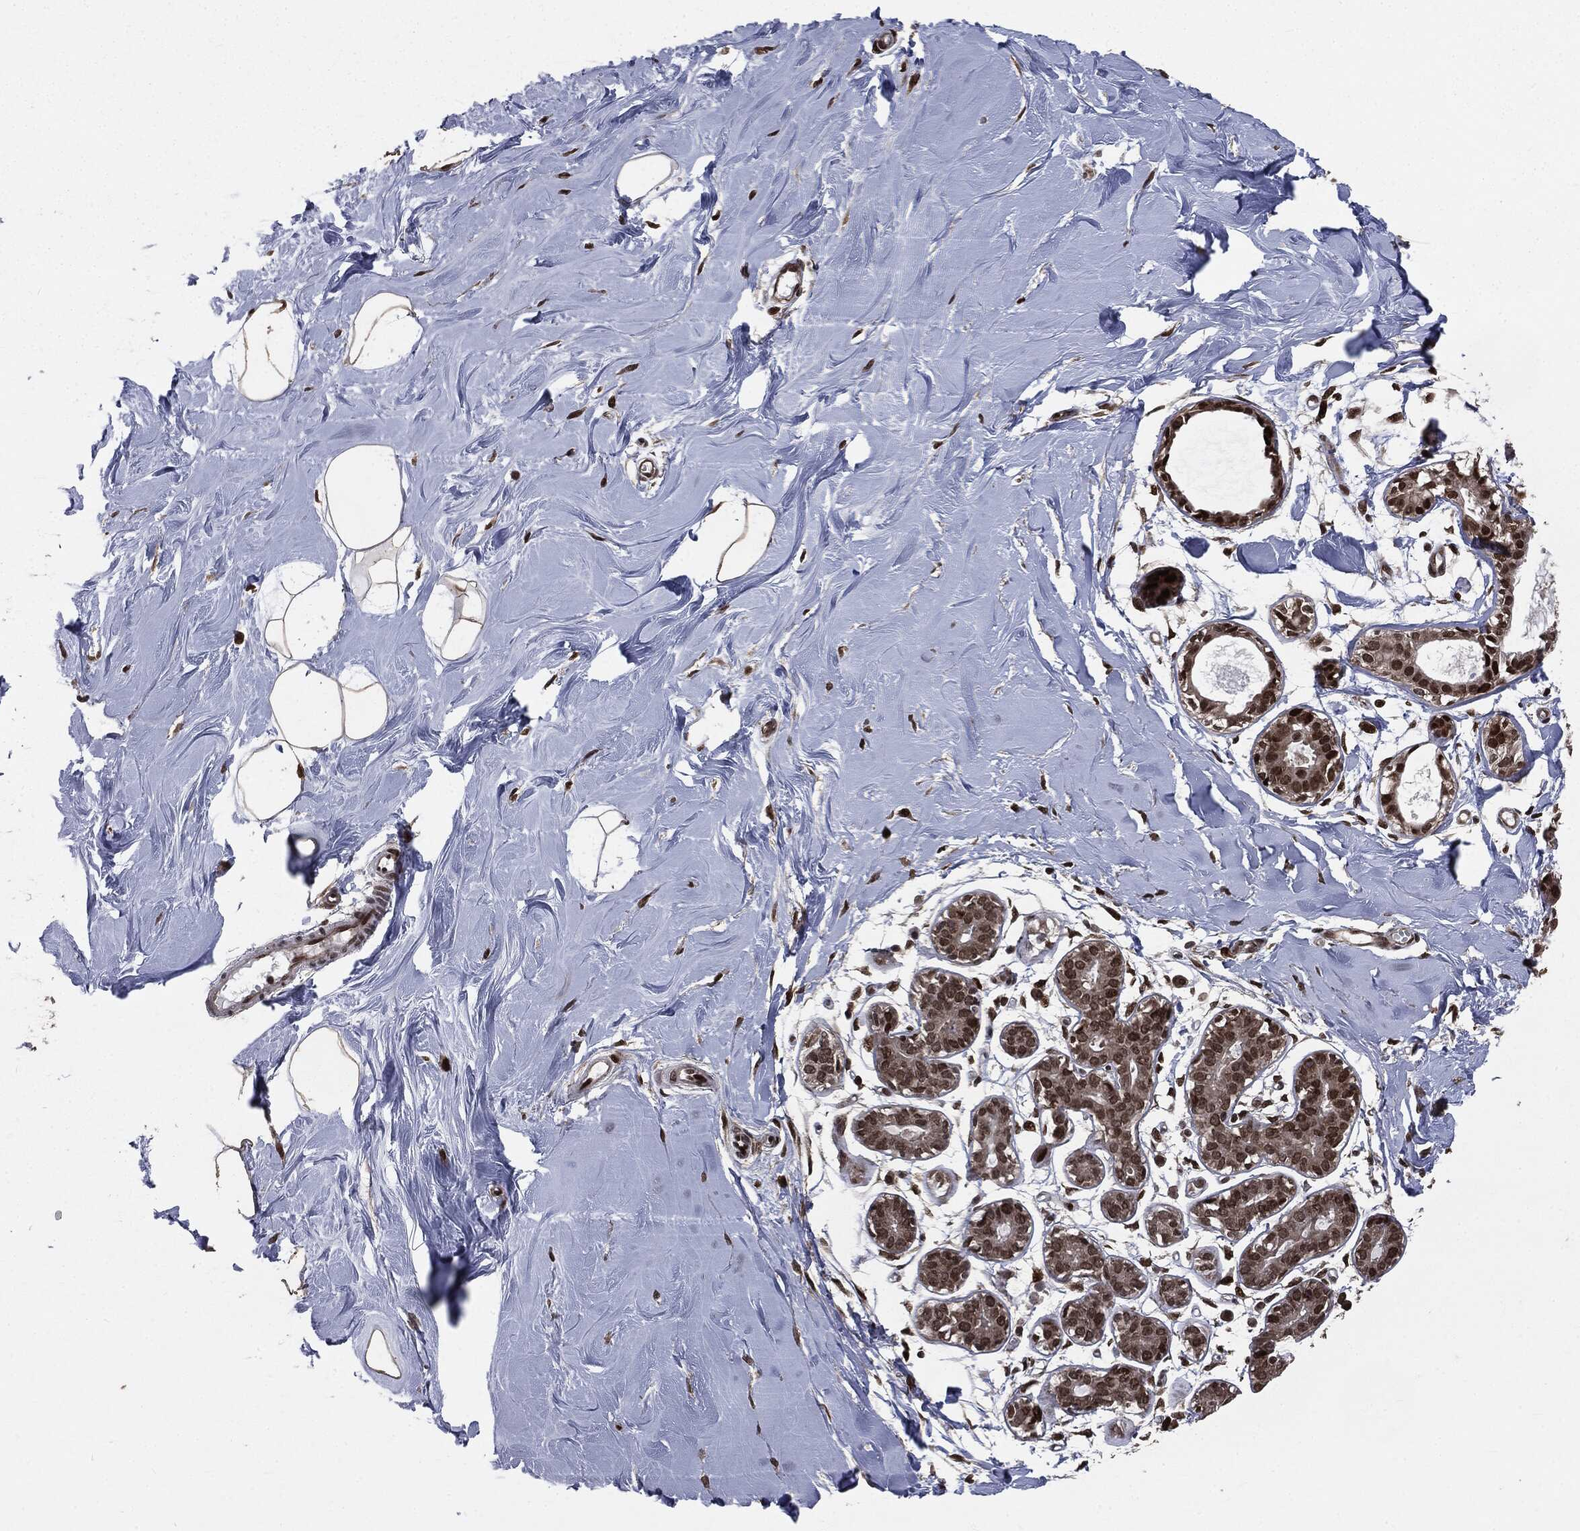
{"staining": {"intensity": "strong", "quantity": ">75%", "location": "nuclear"}, "tissue": "soft tissue", "cell_type": "Fibroblasts", "image_type": "normal", "snomed": [{"axis": "morphology", "description": "Normal tissue, NOS"}, {"axis": "topography", "description": "Breast"}], "caption": "Normal soft tissue was stained to show a protein in brown. There is high levels of strong nuclear positivity in about >75% of fibroblasts. (IHC, brightfield microscopy, high magnification).", "gene": "DVL2", "patient": {"sex": "female", "age": 49}}